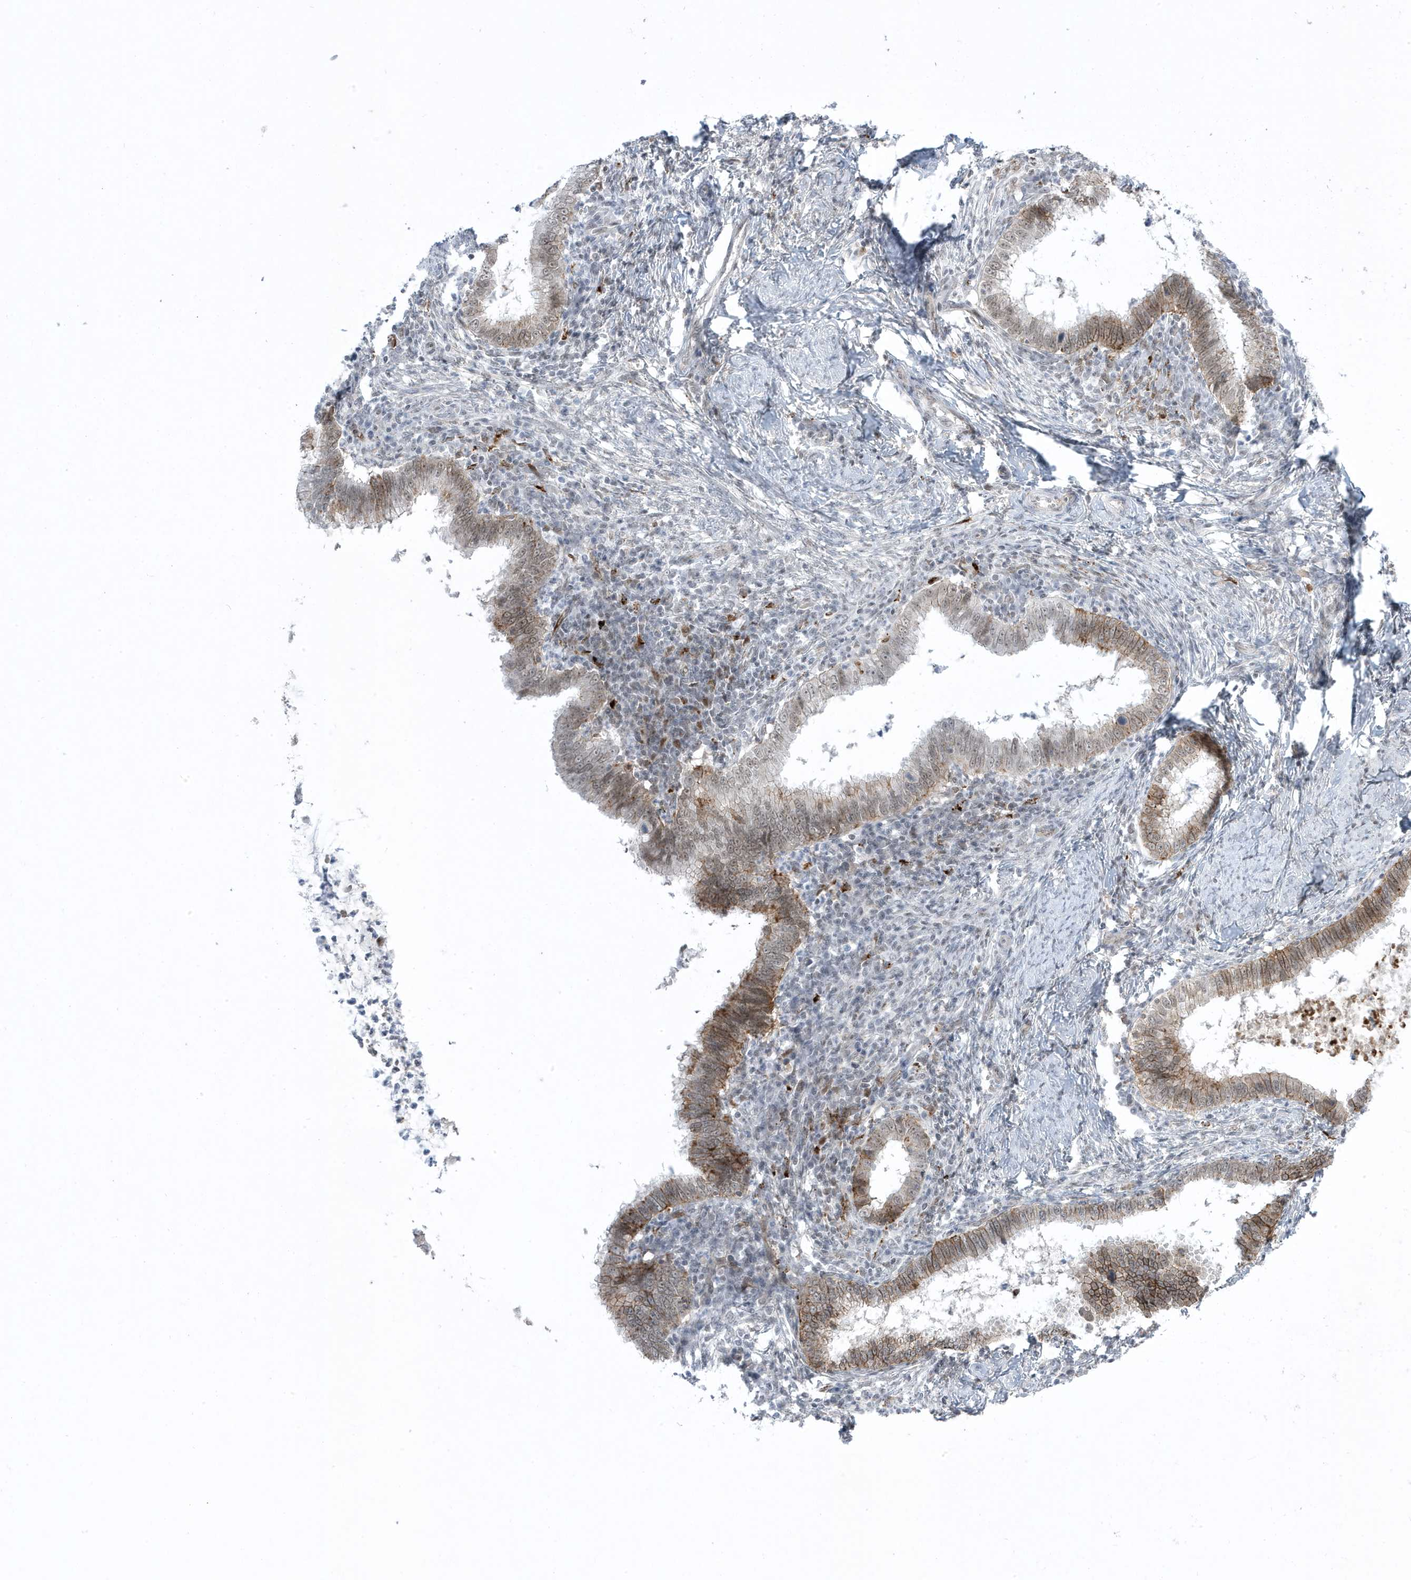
{"staining": {"intensity": "moderate", "quantity": ">75%", "location": "cytoplasmic/membranous,nuclear"}, "tissue": "cervical cancer", "cell_type": "Tumor cells", "image_type": "cancer", "snomed": [{"axis": "morphology", "description": "Adenocarcinoma, NOS"}, {"axis": "topography", "description": "Cervix"}], "caption": "IHC histopathology image of neoplastic tissue: cervical cancer stained using immunohistochemistry (IHC) displays medium levels of moderate protein expression localized specifically in the cytoplasmic/membranous and nuclear of tumor cells, appearing as a cytoplasmic/membranous and nuclear brown color.", "gene": "ADAMTSL3", "patient": {"sex": "female", "age": 36}}